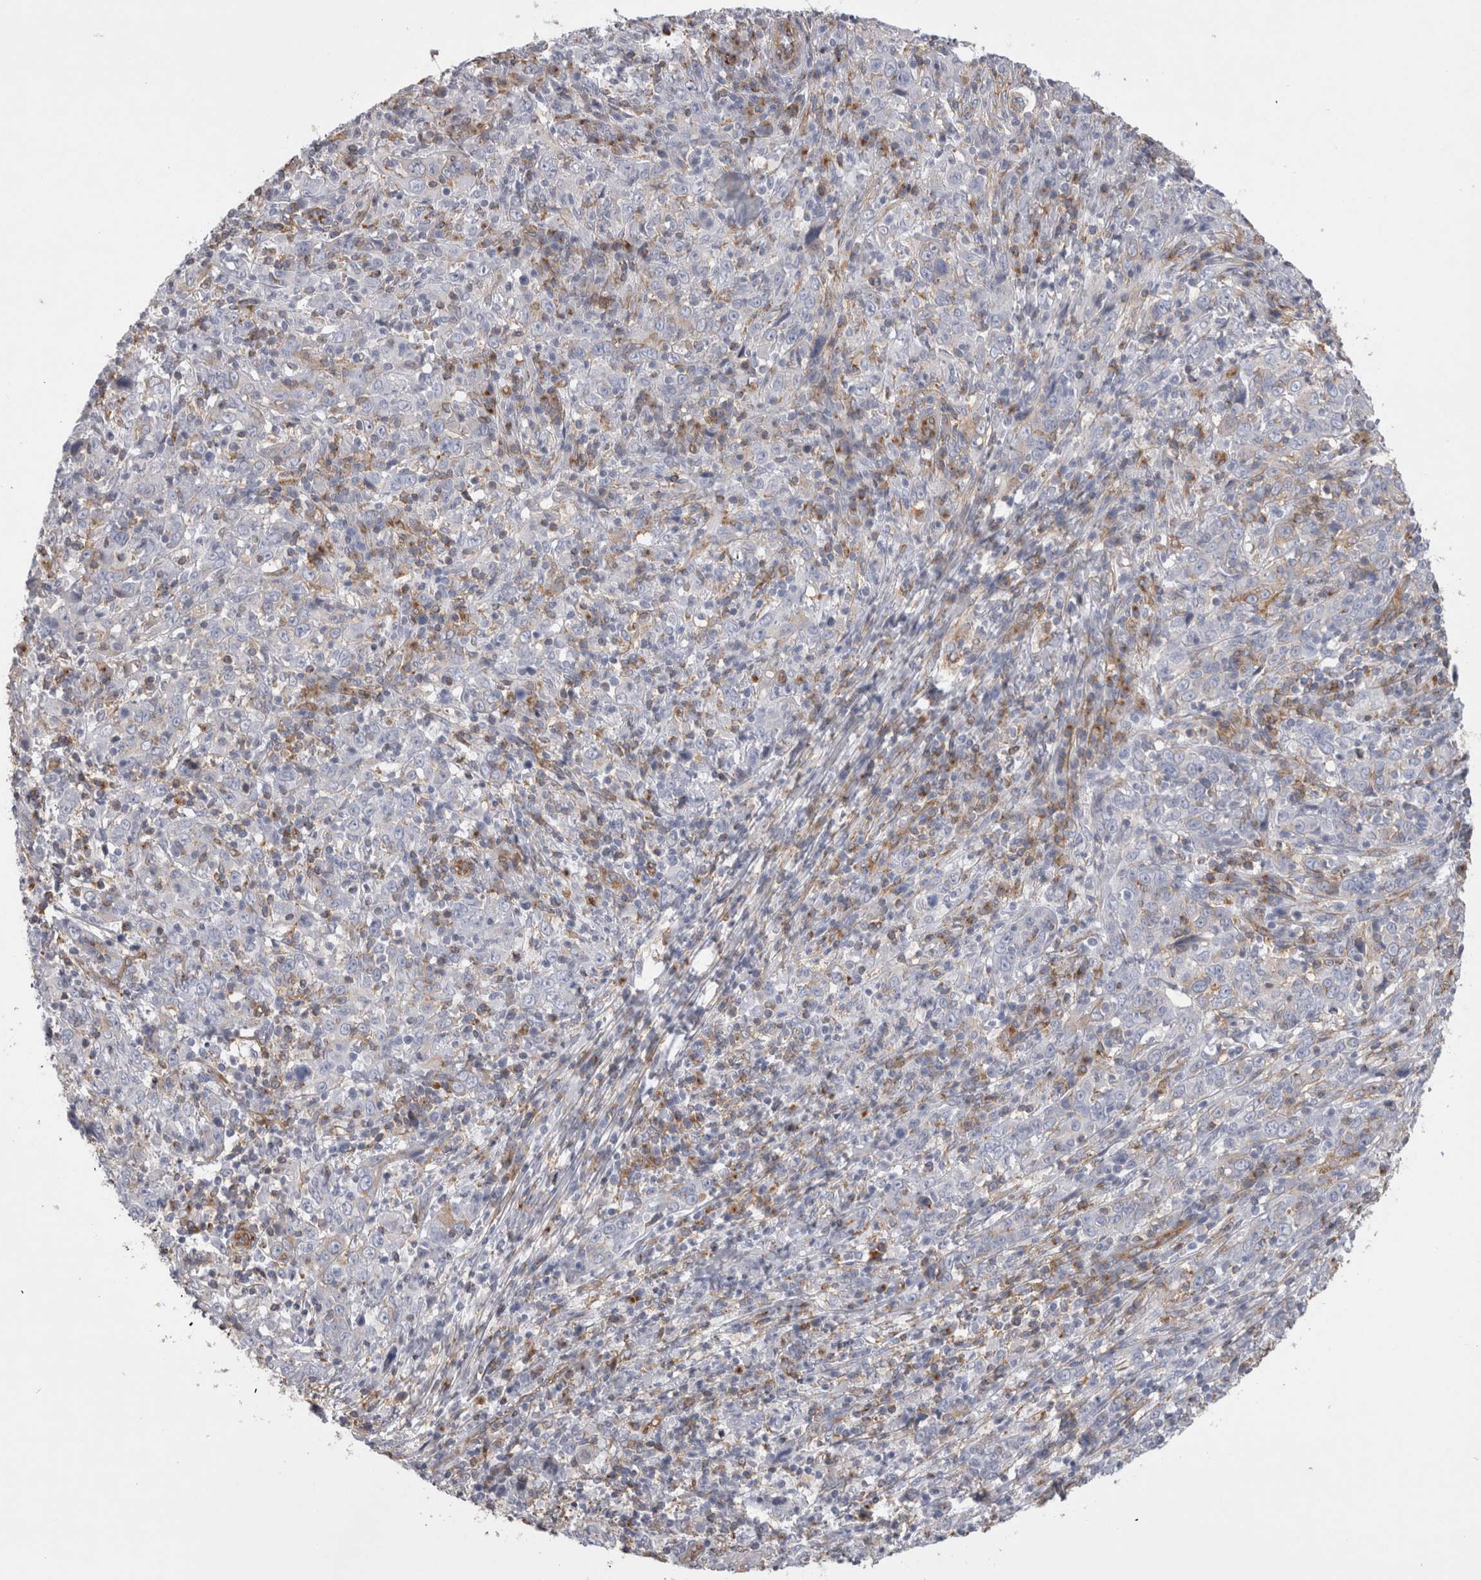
{"staining": {"intensity": "negative", "quantity": "none", "location": "none"}, "tissue": "cervical cancer", "cell_type": "Tumor cells", "image_type": "cancer", "snomed": [{"axis": "morphology", "description": "Squamous cell carcinoma, NOS"}, {"axis": "topography", "description": "Cervix"}], "caption": "The micrograph exhibits no significant positivity in tumor cells of cervical cancer (squamous cell carcinoma).", "gene": "ATXN3", "patient": {"sex": "female", "age": 46}}